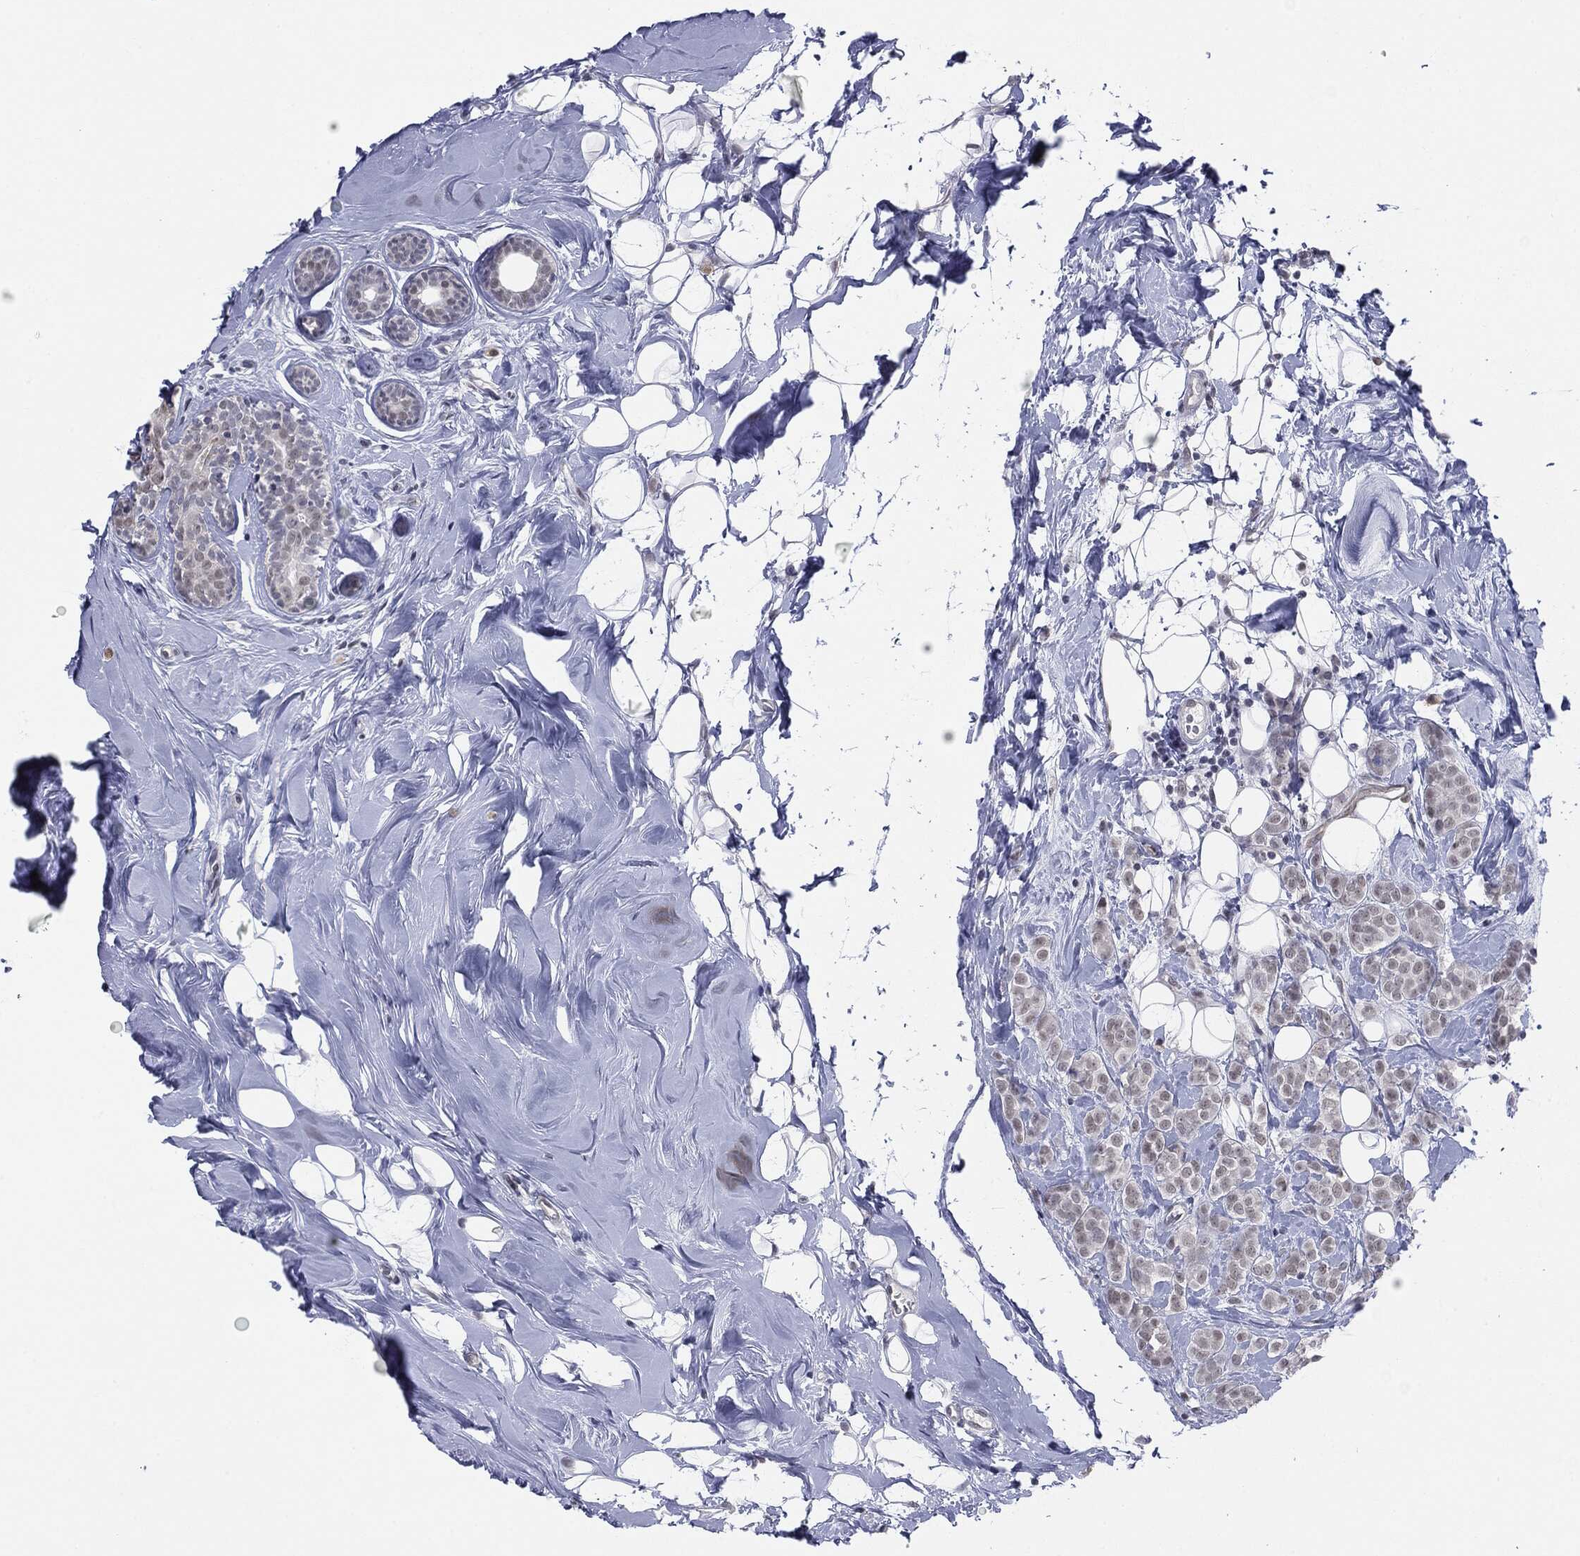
{"staining": {"intensity": "negative", "quantity": "none", "location": "none"}, "tissue": "breast cancer", "cell_type": "Tumor cells", "image_type": "cancer", "snomed": [{"axis": "morphology", "description": "Lobular carcinoma"}, {"axis": "topography", "description": "Breast"}], "caption": "Photomicrograph shows no significant protein staining in tumor cells of breast cancer (lobular carcinoma). Brightfield microscopy of immunohistochemistry stained with DAB (3,3'-diaminobenzidine) (brown) and hematoxylin (blue), captured at high magnification.", "gene": "SLC5A5", "patient": {"sex": "female", "age": 49}}